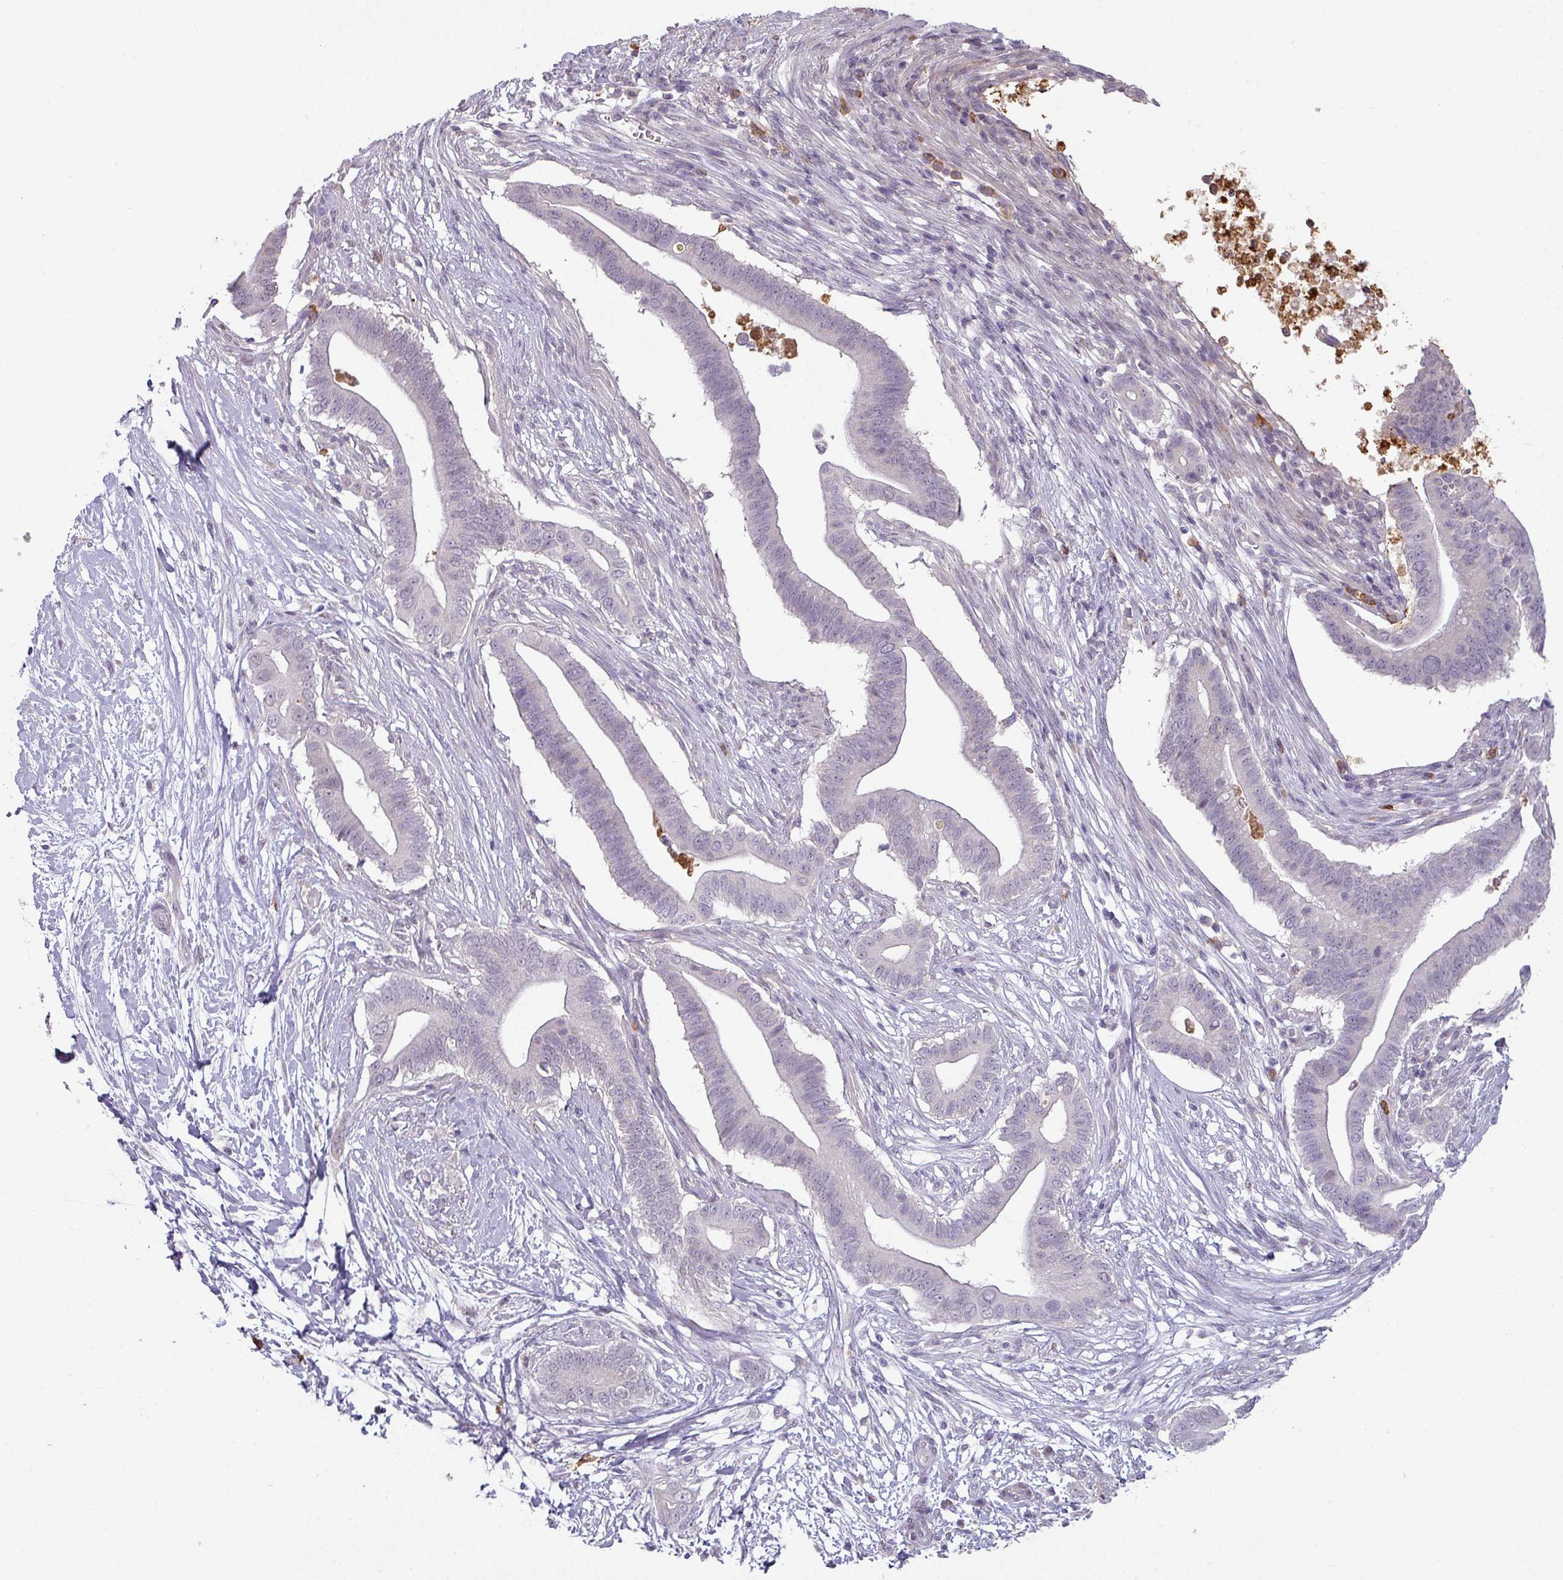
{"staining": {"intensity": "negative", "quantity": "none", "location": "none"}, "tissue": "pancreatic cancer", "cell_type": "Tumor cells", "image_type": "cancer", "snomed": [{"axis": "morphology", "description": "Adenocarcinoma, NOS"}, {"axis": "topography", "description": "Pancreas"}], "caption": "Image shows no significant protein positivity in tumor cells of adenocarcinoma (pancreatic). Nuclei are stained in blue.", "gene": "MAGEC3", "patient": {"sex": "male", "age": 68}}